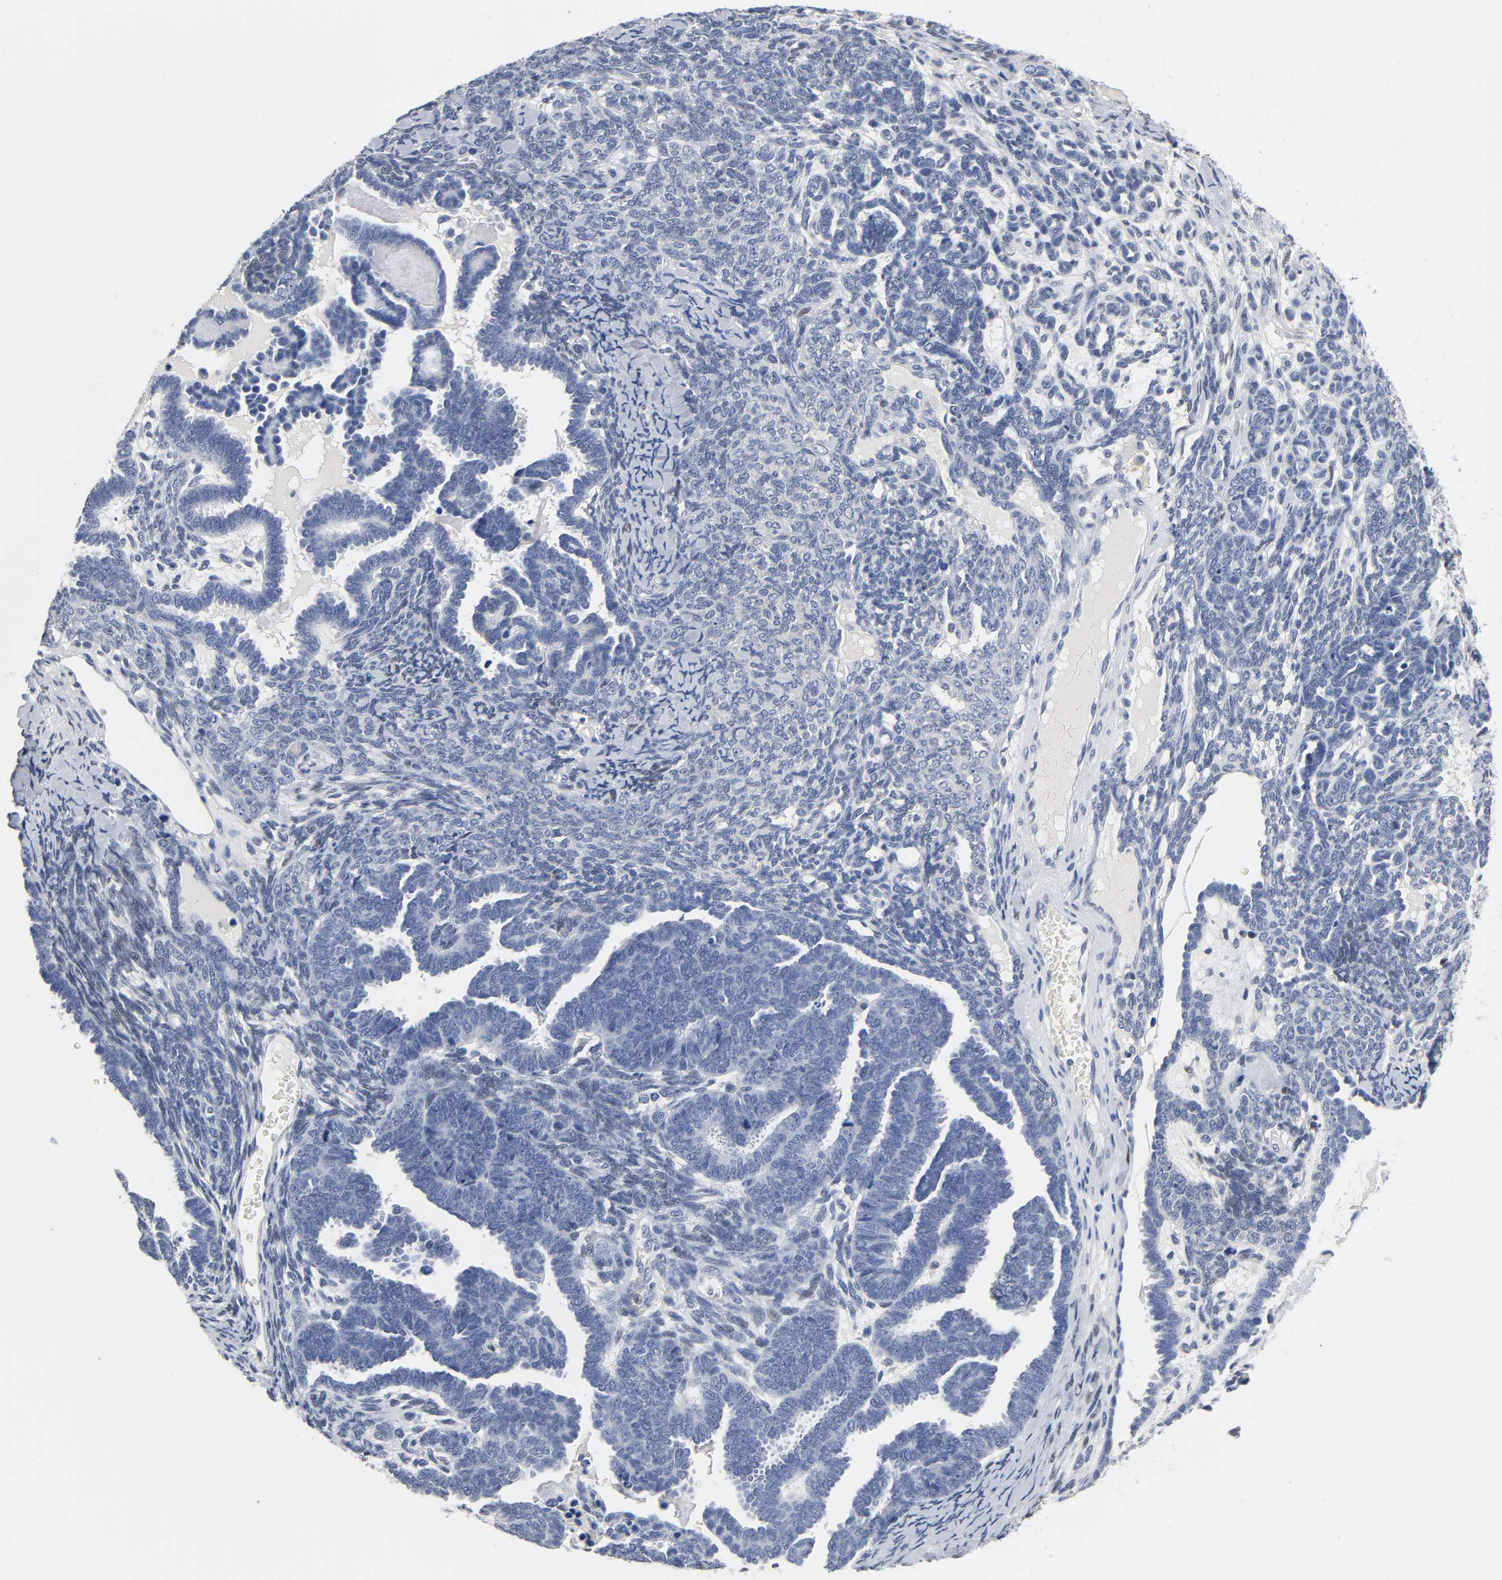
{"staining": {"intensity": "negative", "quantity": "none", "location": "none"}, "tissue": "endometrial cancer", "cell_type": "Tumor cells", "image_type": "cancer", "snomed": [{"axis": "morphology", "description": "Neoplasm, malignant, NOS"}, {"axis": "topography", "description": "Endometrium"}], "caption": "An image of human endometrial cancer (malignant neoplasm) is negative for staining in tumor cells.", "gene": "NFATC1", "patient": {"sex": "female", "age": 74}}